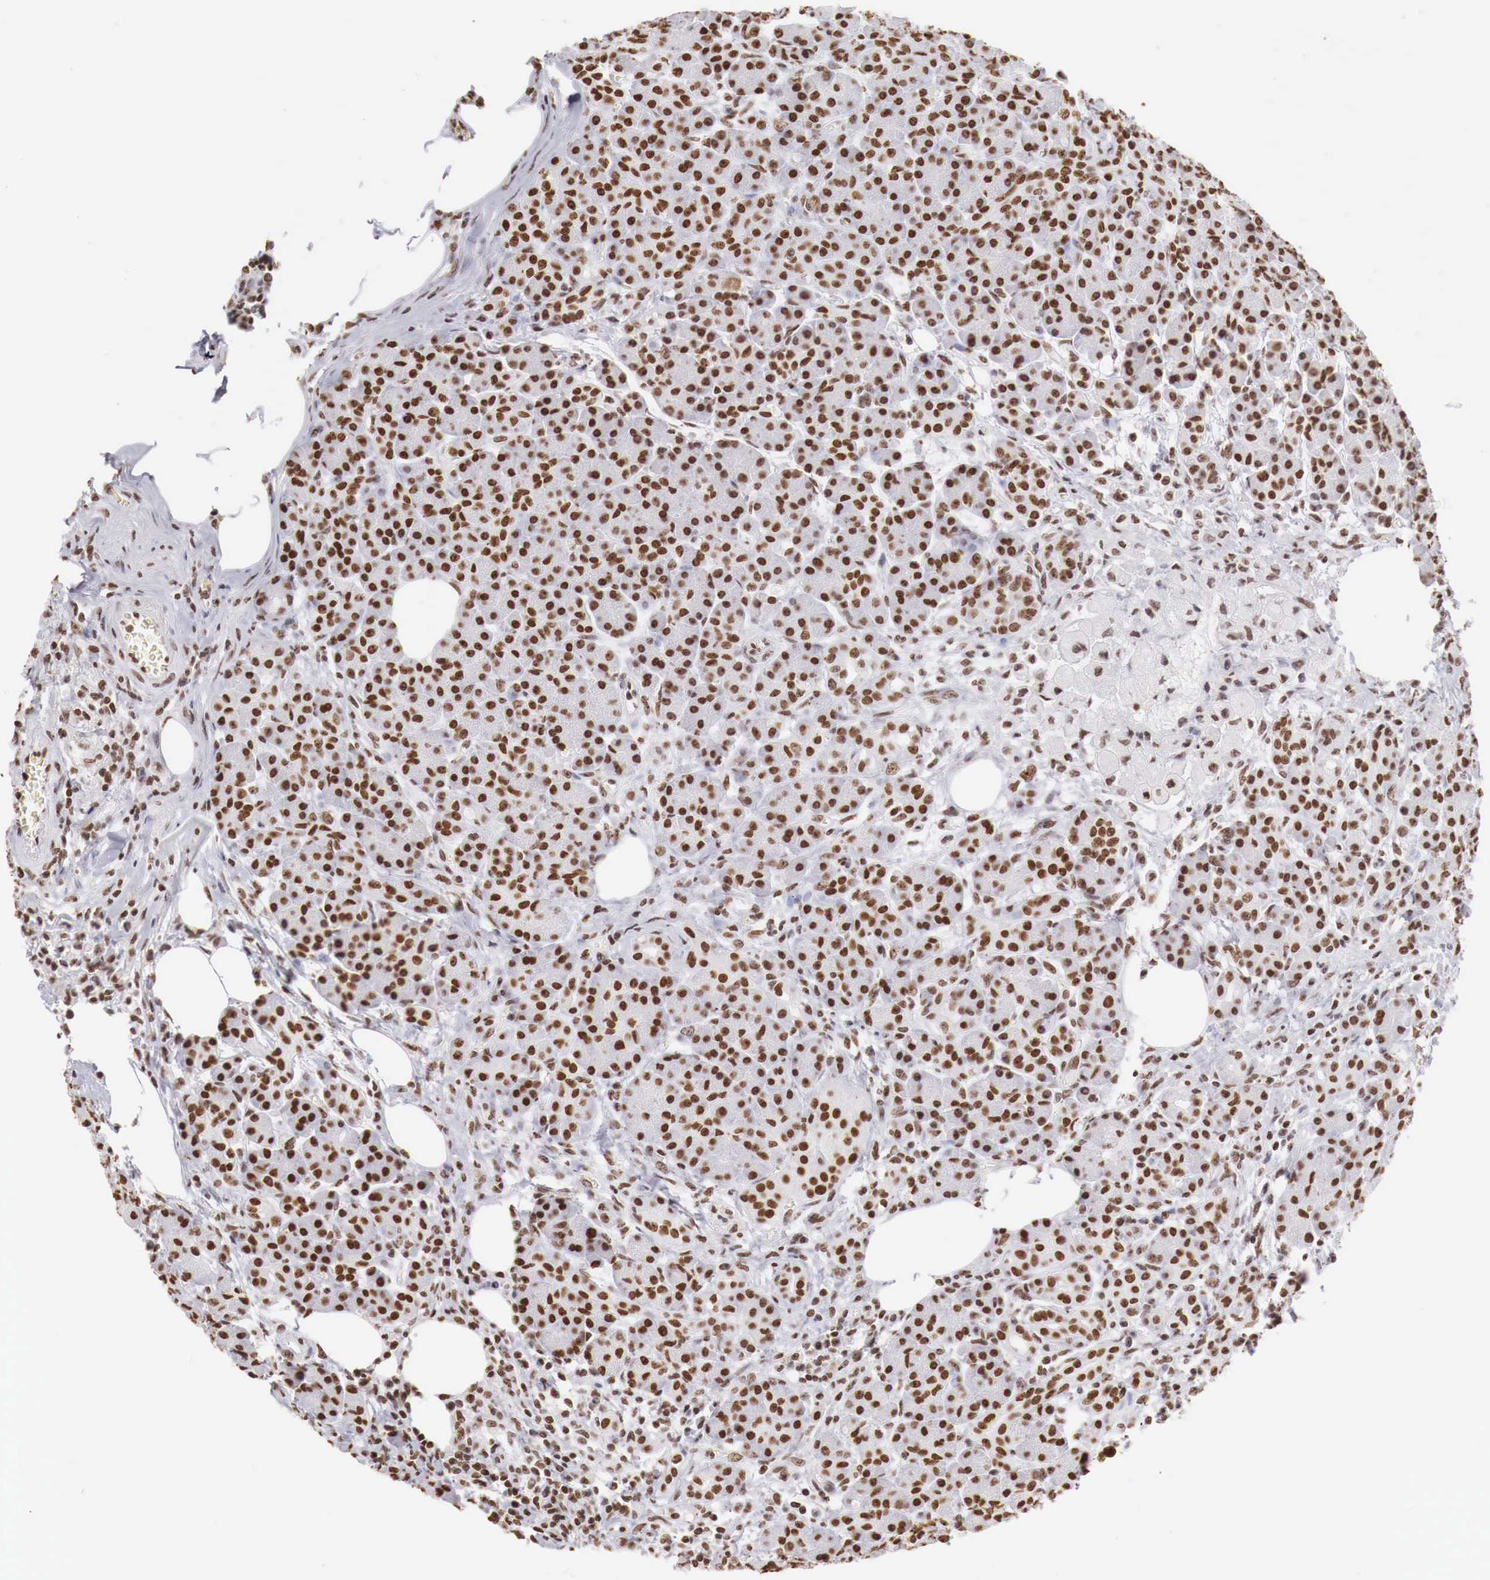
{"staining": {"intensity": "strong", "quantity": ">75%", "location": "nuclear"}, "tissue": "pancreas", "cell_type": "Exocrine glandular cells", "image_type": "normal", "snomed": [{"axis": "morphology", "description": "Normal tissue, NOS"}, {"axis": "topography", "description": "Pancreas"}], "caption": "Brown immunohistochemical staining in benign human pancreas demonstrates strong nuclear expression in about >75% of exocrine glandular cells.", "gene": "DKC1", "patient": {"sex": "female", "age": 73}}